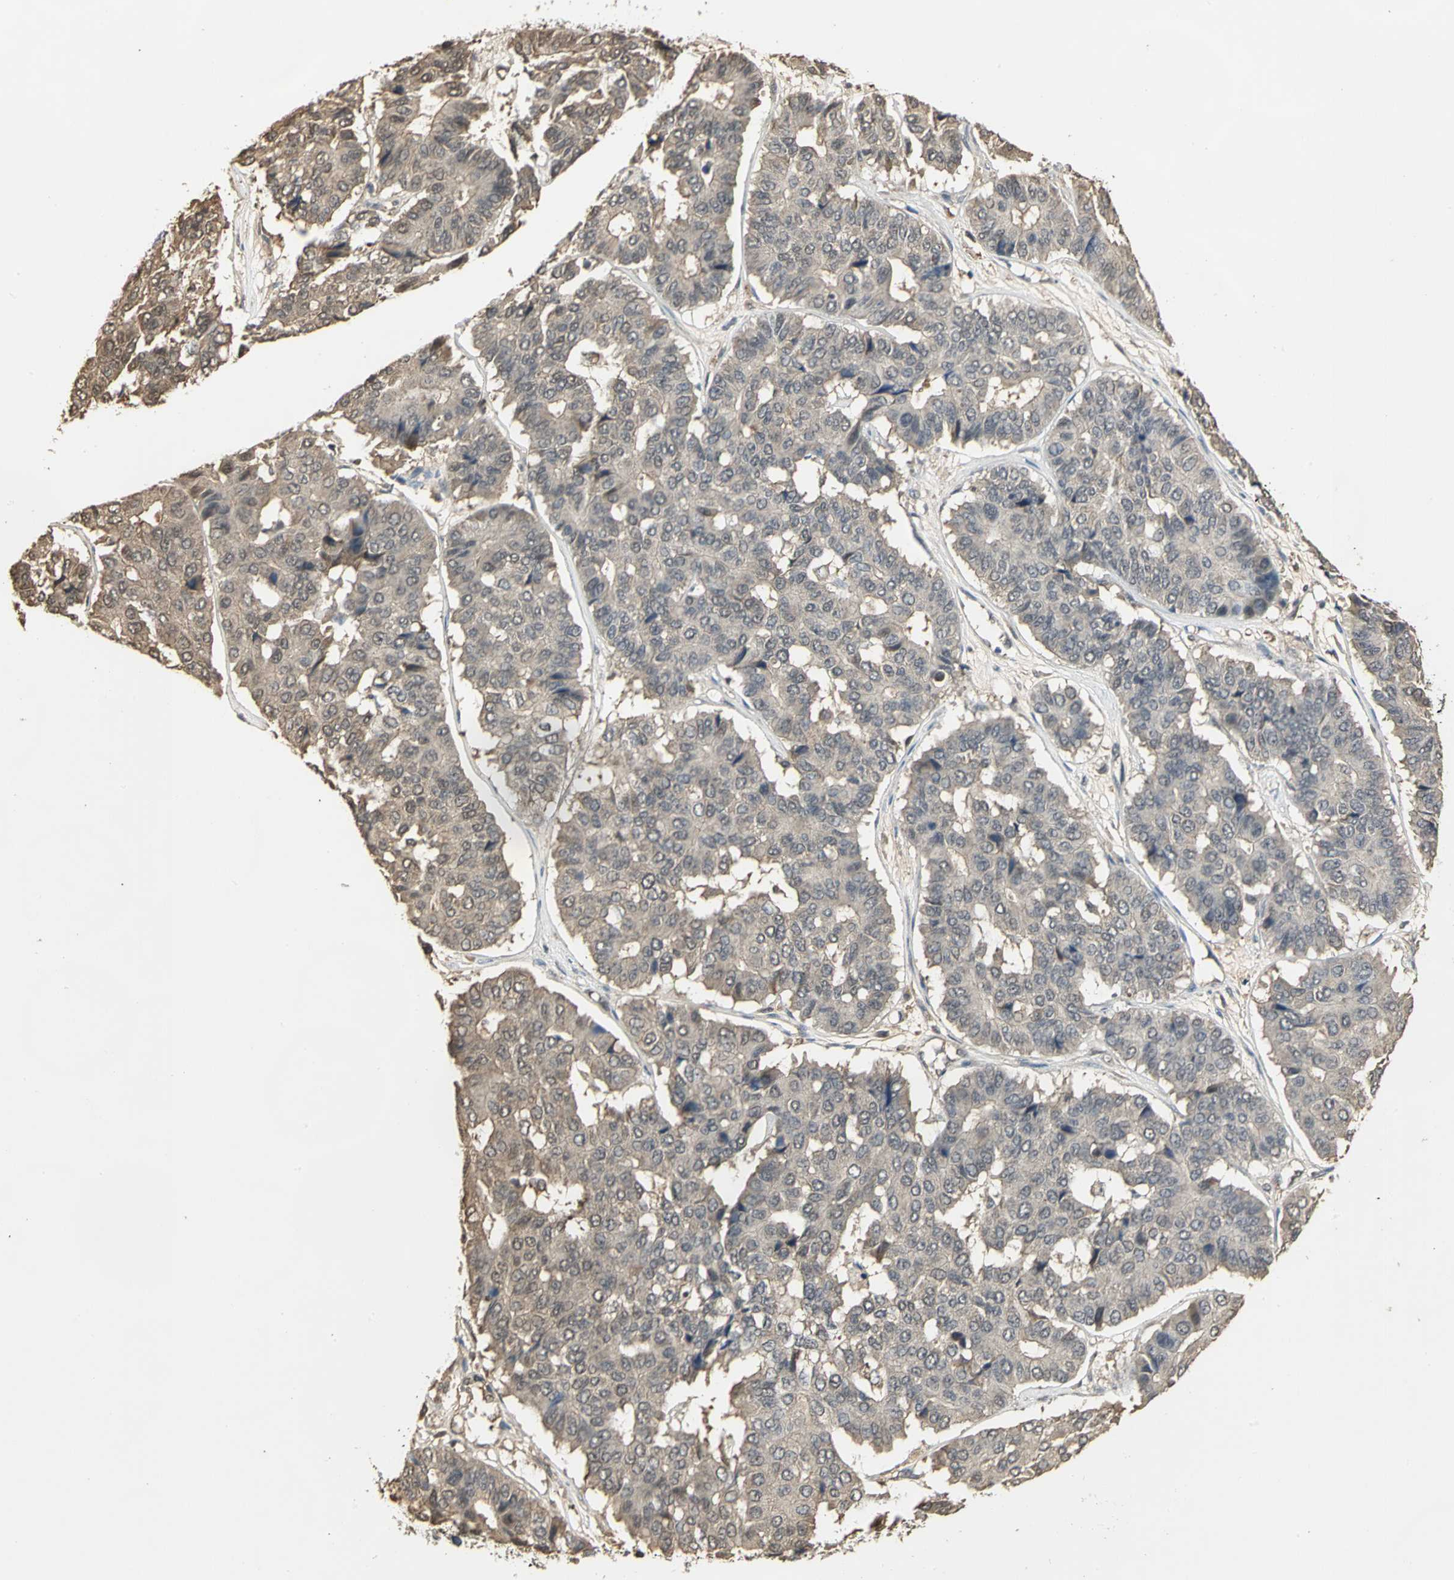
{"staining": {"intensity": "weak", "quantity": ">75%", "location": "cytoplasmic/membranous"}, "tissue": "pancreatic cancer", "cell_type": "Tumor cells", "image_type": "cancer", "snomed": [{"axis": "morphology", "description": "Adenocarcinoma, NOS"}, {"axis": "topography", "description": "Pancreas"}], "caption": "This image reveals adenocarcinoma (pancreatic) stained with immunohistochemistry to label a protein in brown. The cytoplasmic/membranous of tumor cells show weak positivity for the protein. Nuclei are counter-stained blue.", "gene": "PARK7", "patient": {"sex": "male", "age": 50}}